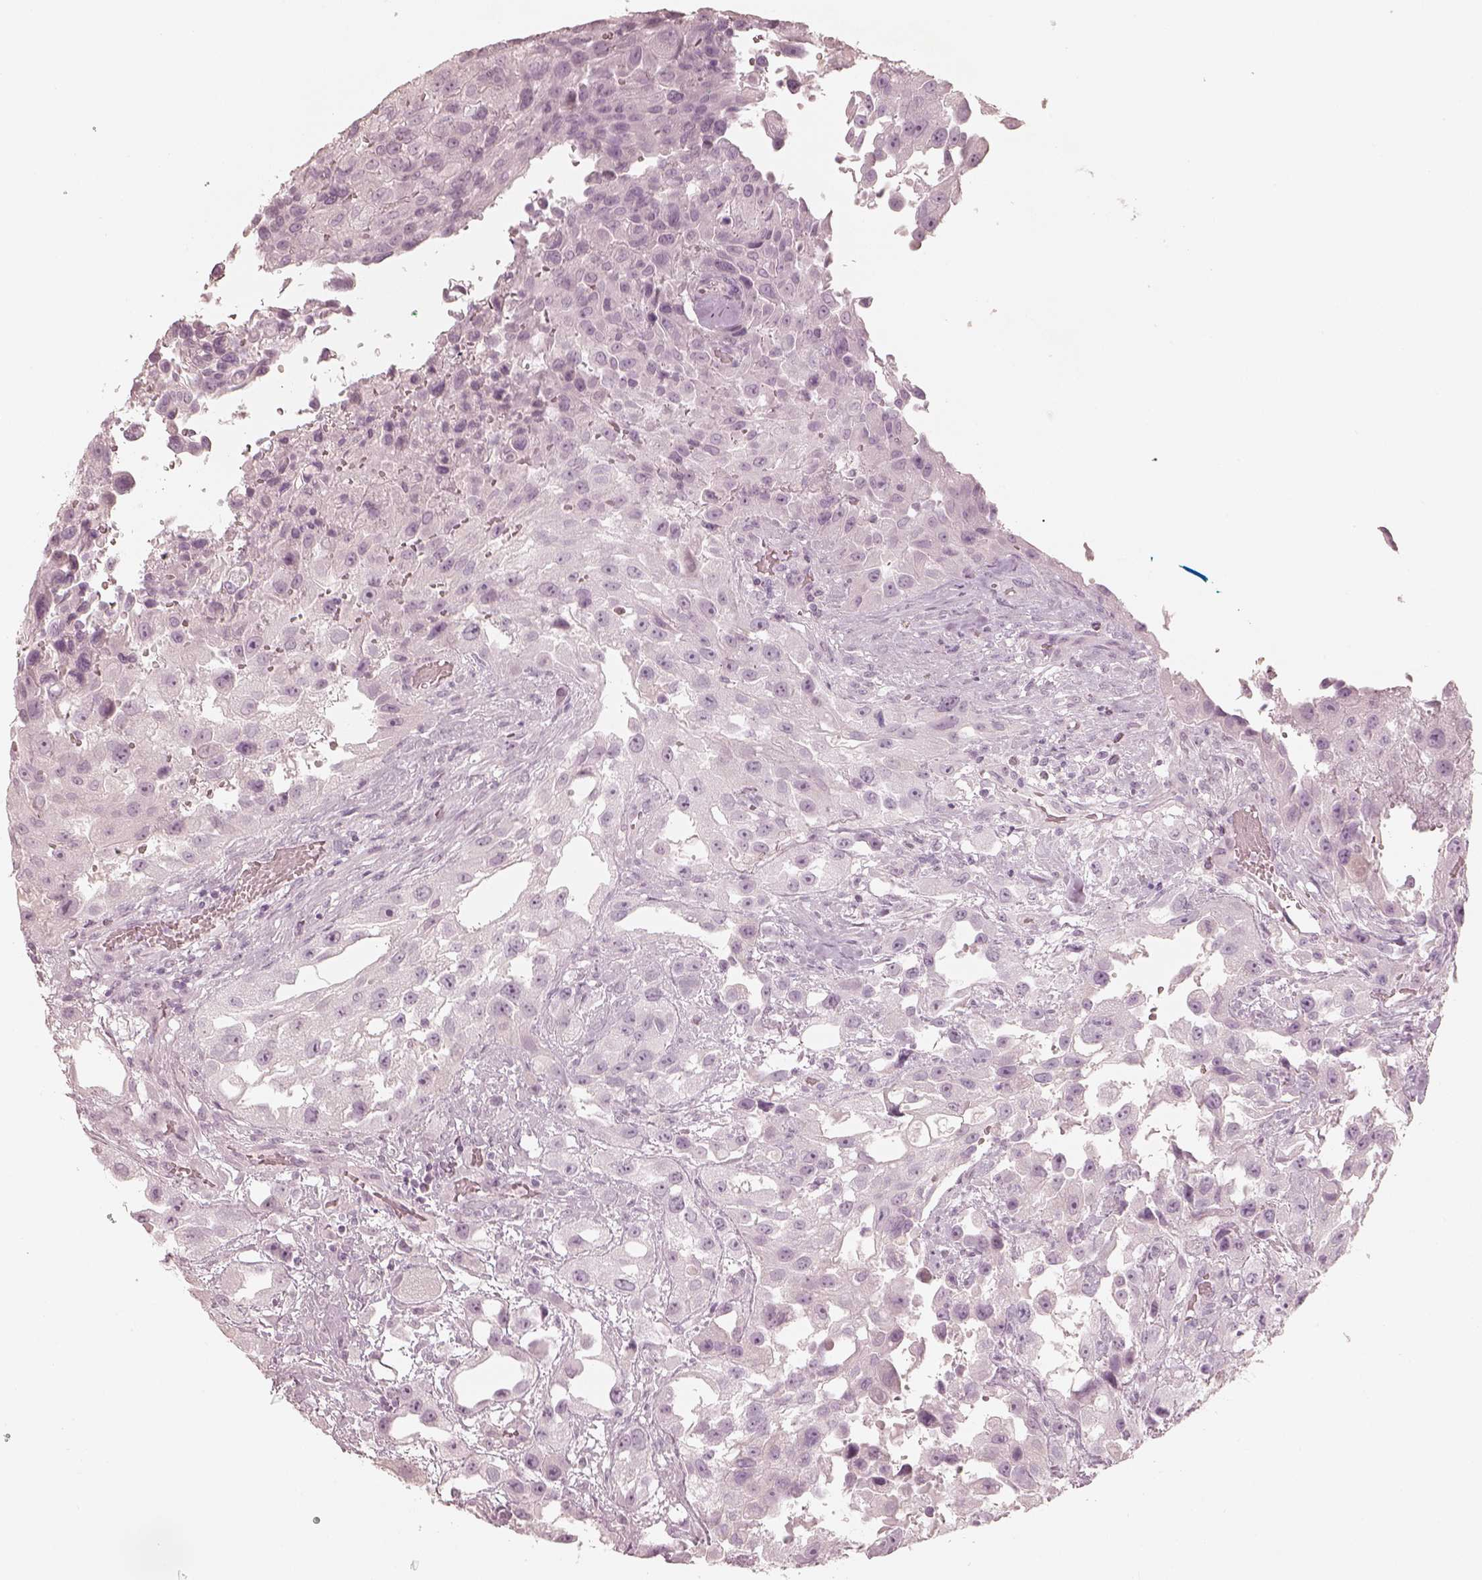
{"staining": {"intensity": "negative", "quantity": "none", "location": "none"}, "tissue": "urothelial cancer", "cell_type": "Tumor cells", "image_type": "cancer", "snomed": [{"axis": "morphology", "description": "Urothelial carcinoma, High grade"}, {"axis": "topography", "description": "Urinary bladder"}], "caption": "This is a histopathology image of immunohistochemistry (IHC) staining of urothelial carcinoma (high-grade), which shows no staining in tumor cells.", "gene": "KRT82", "patient": {"sex": "male", "age": 79}}